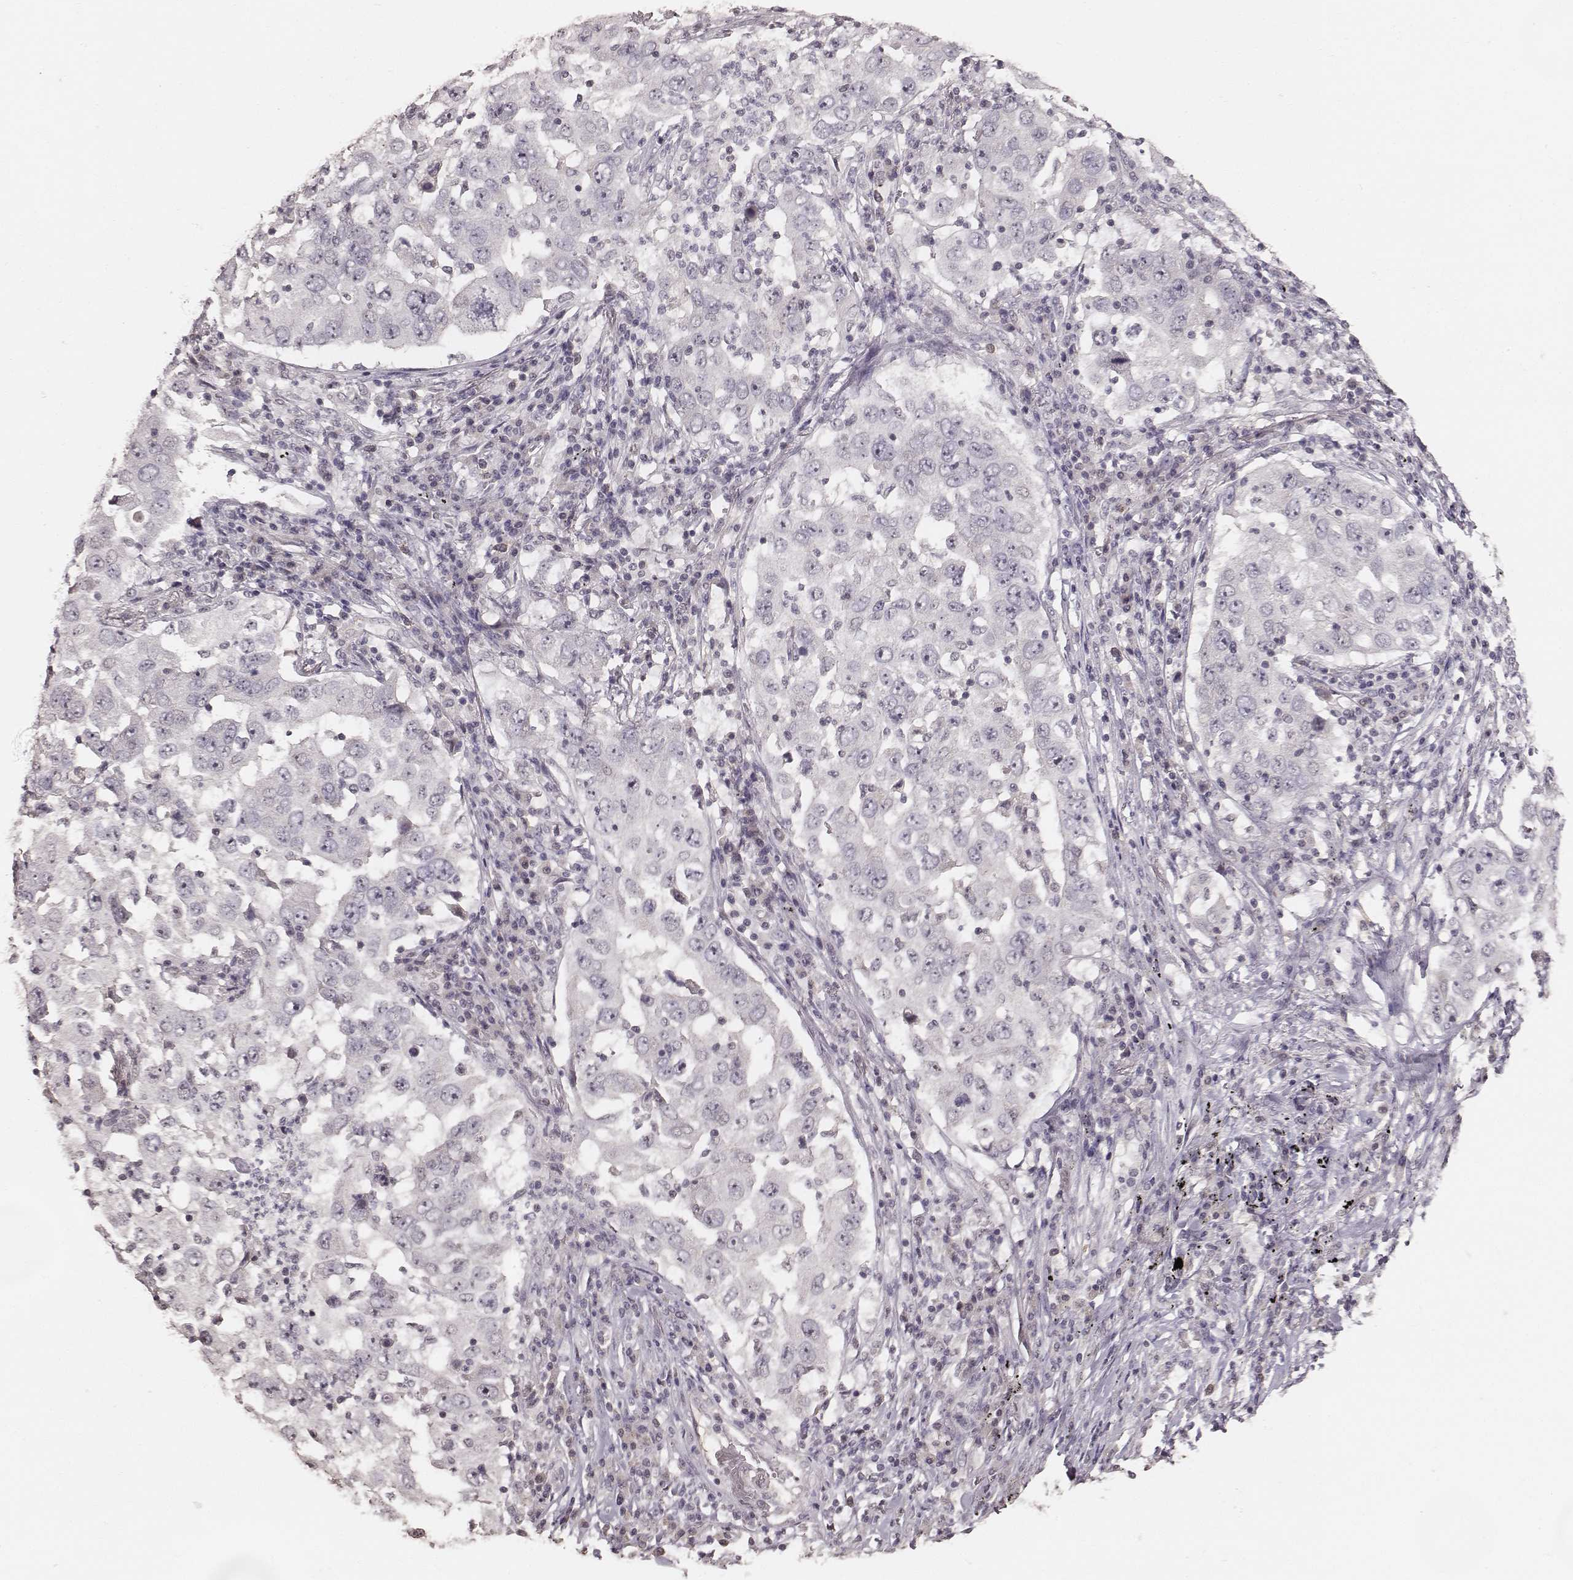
{"staining": {"intensity": "negative", "quantity": "none", "location": "none"}, "tissue": "lung cancer", "cell_type": "Tumor cells", "image_type": "cancer", "snomed": [{"axis": "morphology", "description": "Adenocarcinoma, NOS"}, {"axis": "topography", "description": "Lung"}], "caption": "An immunohistochemistry (IHC) histopathology image of lung adenocarcinoma is shown. There is no staining in tumor cells of lung adenocarcinoma. Brightfield microscopy of immunohistochemistry stained with DAB (brown) and hematoxylin (blue), captured at high magnification.", "gene": "LY6K", "patient": {"sex": "male", "age": 73}}